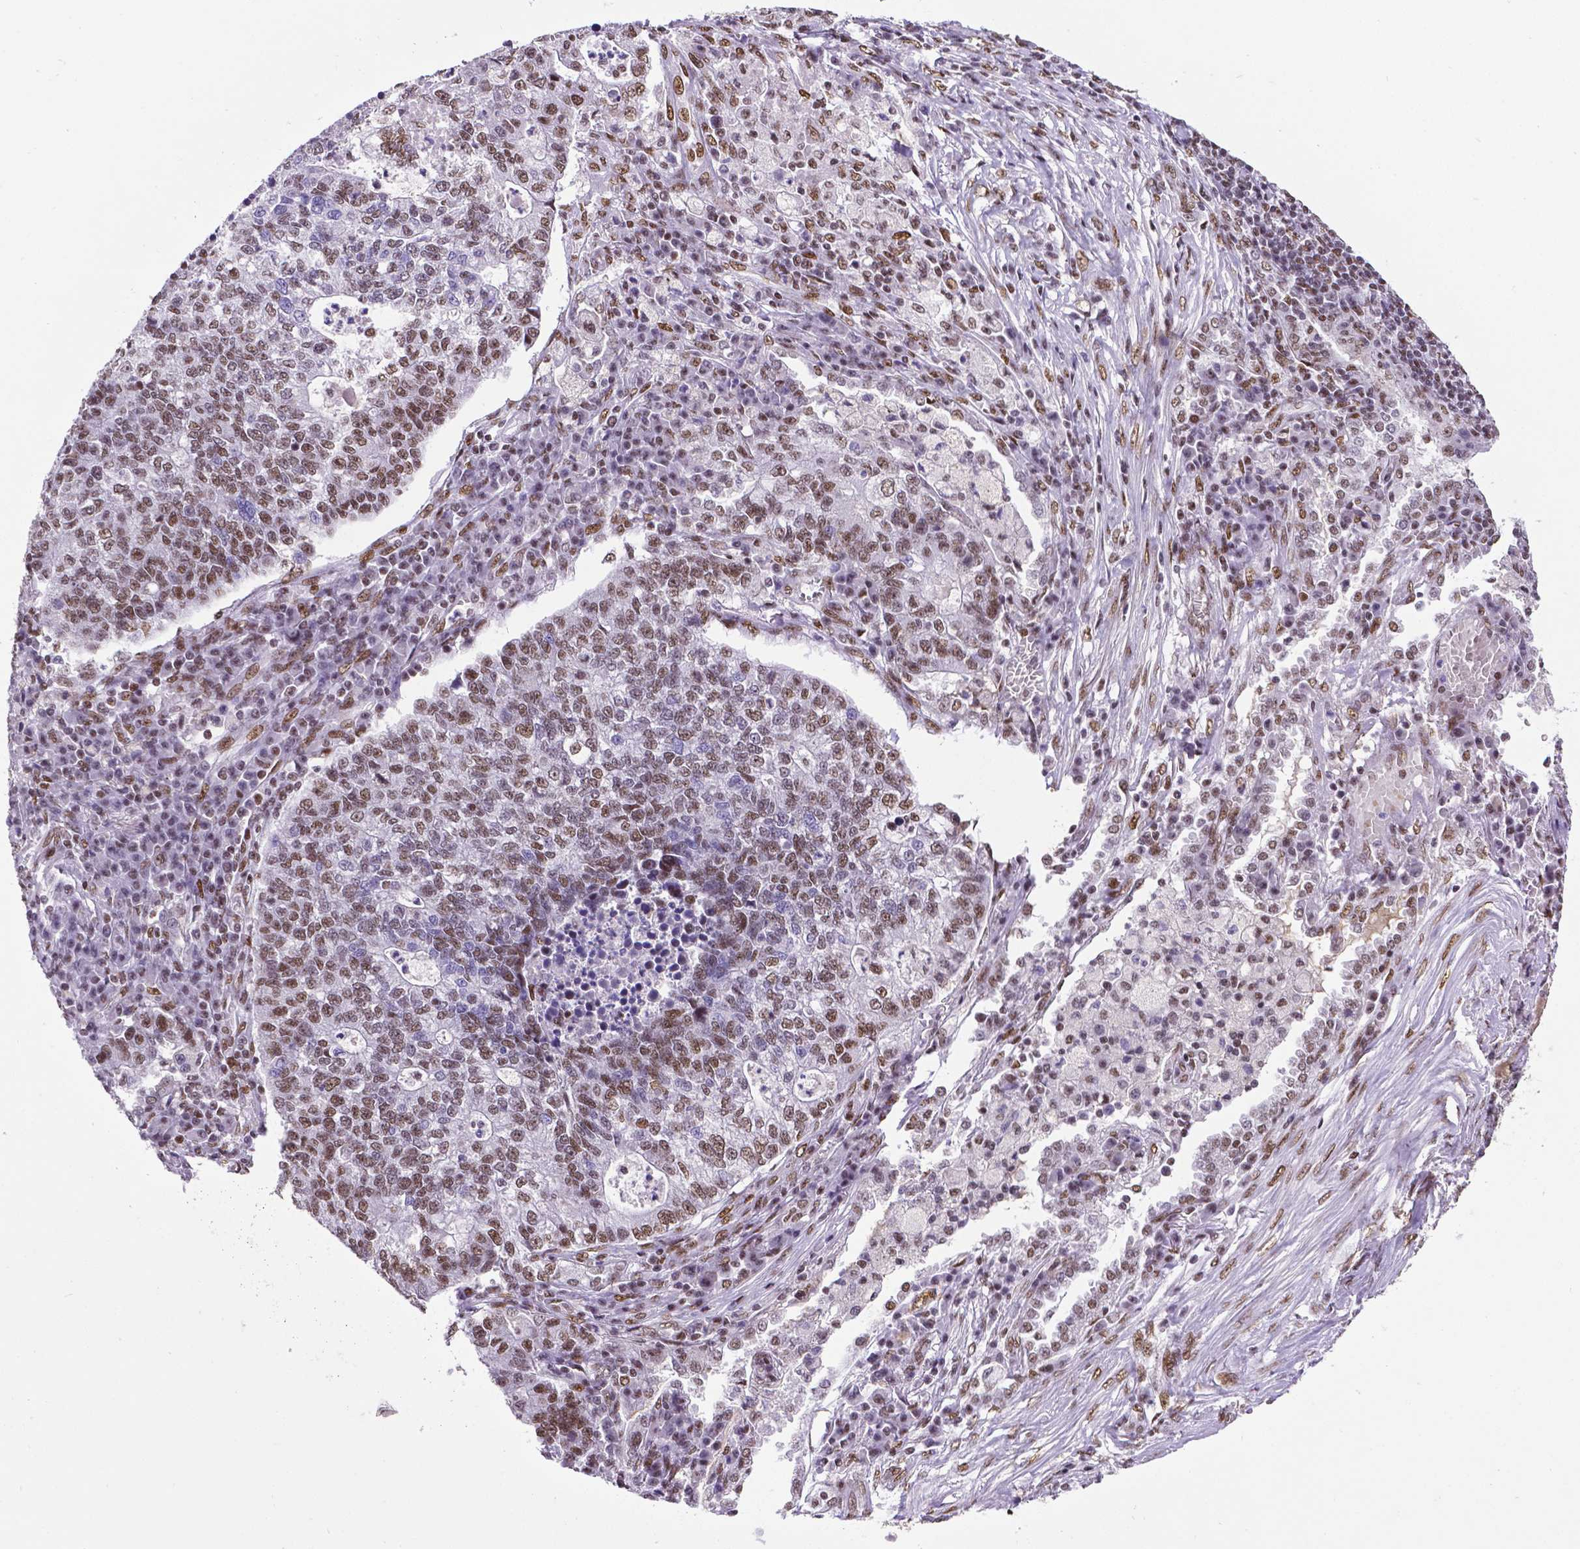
{"staining": {"intensity": "moderate", "quantity": ">75%", "location": "nuclear"}, "tissue": "lung cancer", "cell_type": "Tumor cells", "image_type": "cancer", "snomed": [{"axis": "morphology", "description": "Adenocarcinoma, NOS"}, {"axis": "topography", "description": "Lung"}], "caption": "Tumor cells demonstrate medium levels of moderate nuclear staining in about >75% of cells in human lung adenocarcinoma.", "gene": "REST", "patient": {"sex": "male", "age": 57}}